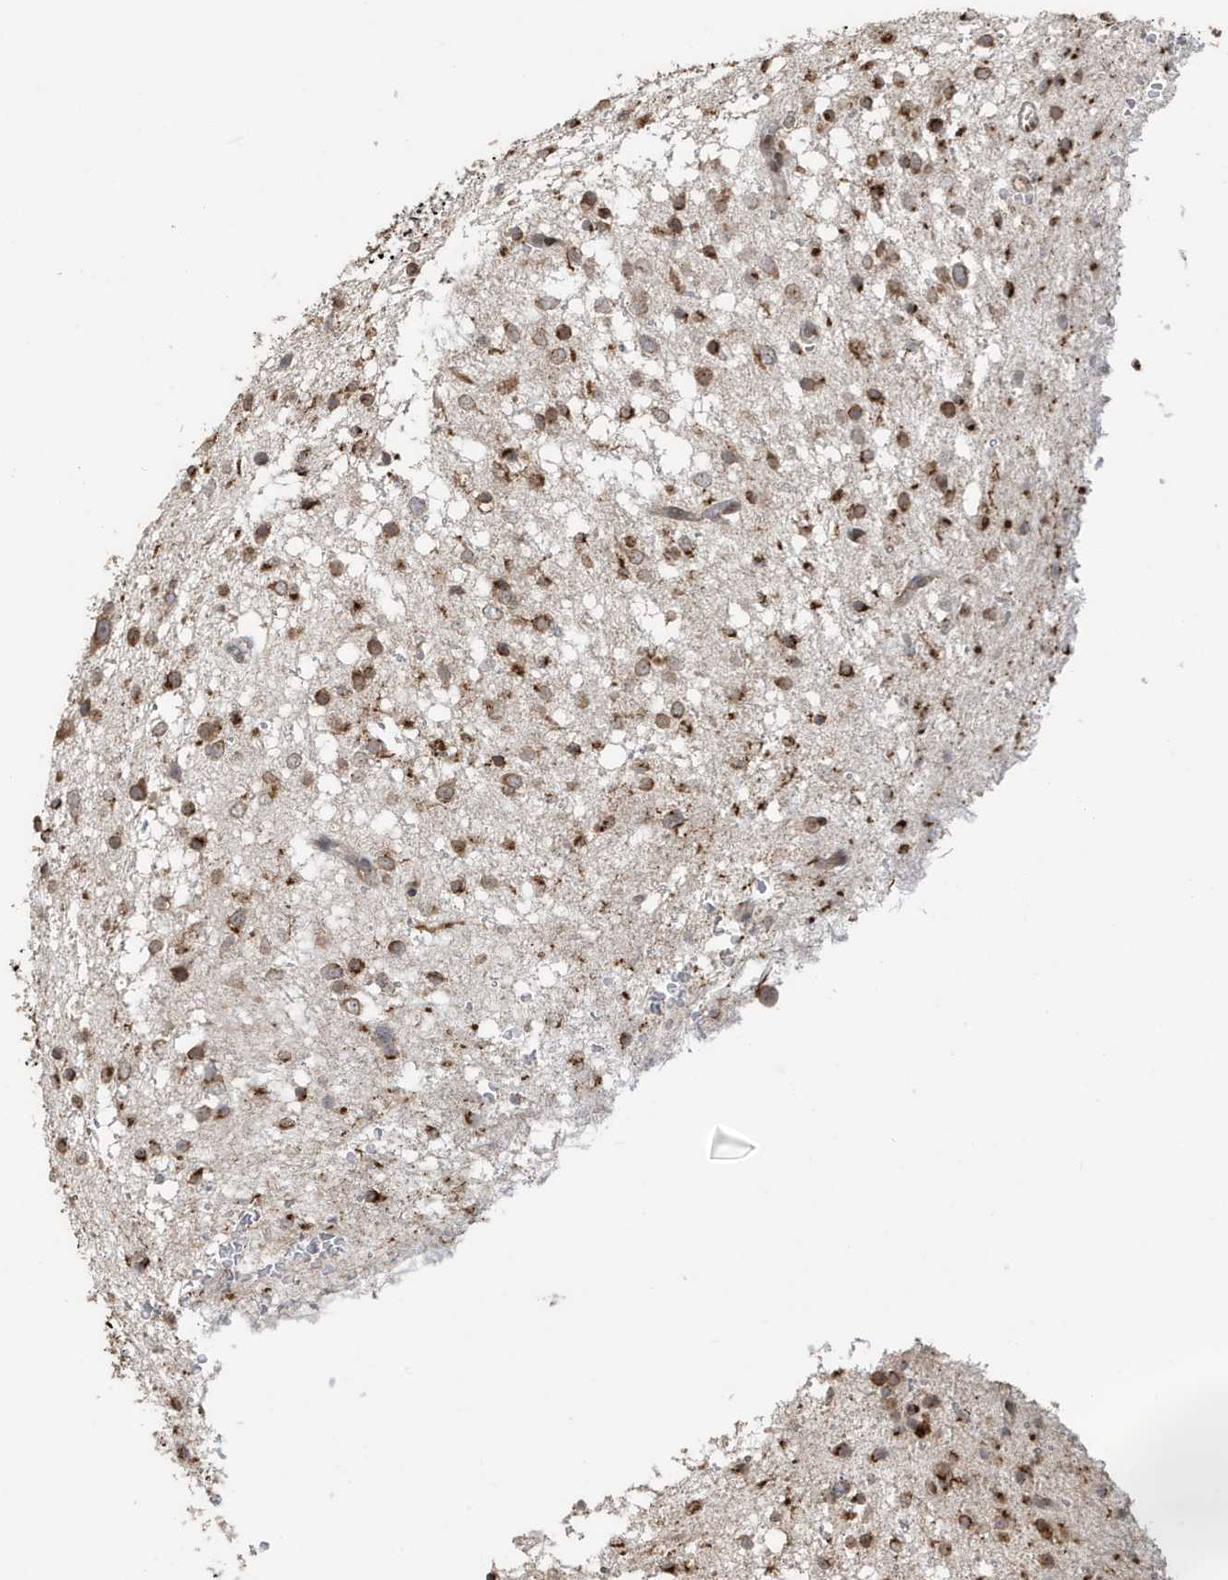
{"staining": {"intensity": "moderate", "quantity": ">75%", "location": "cytoplasmic/membranous"}, "tissue": "glioma", "cell_type": "Tumor cells", "image_type": "cancer", "snomed": [{"axis": "morphology", "description": "Glioma, malignant, Low grade"}, {"axis": "topography", "description": "Brain"}], "caption": "There is medium levels of moderate cytoplasmic/membranous staining in tumor cells of malignant glioma (low-grade), as demonstrated by immunohistochemical staining (brown color).", "gene": "RER1", "patient": {"sex": "female", "age": 37}}